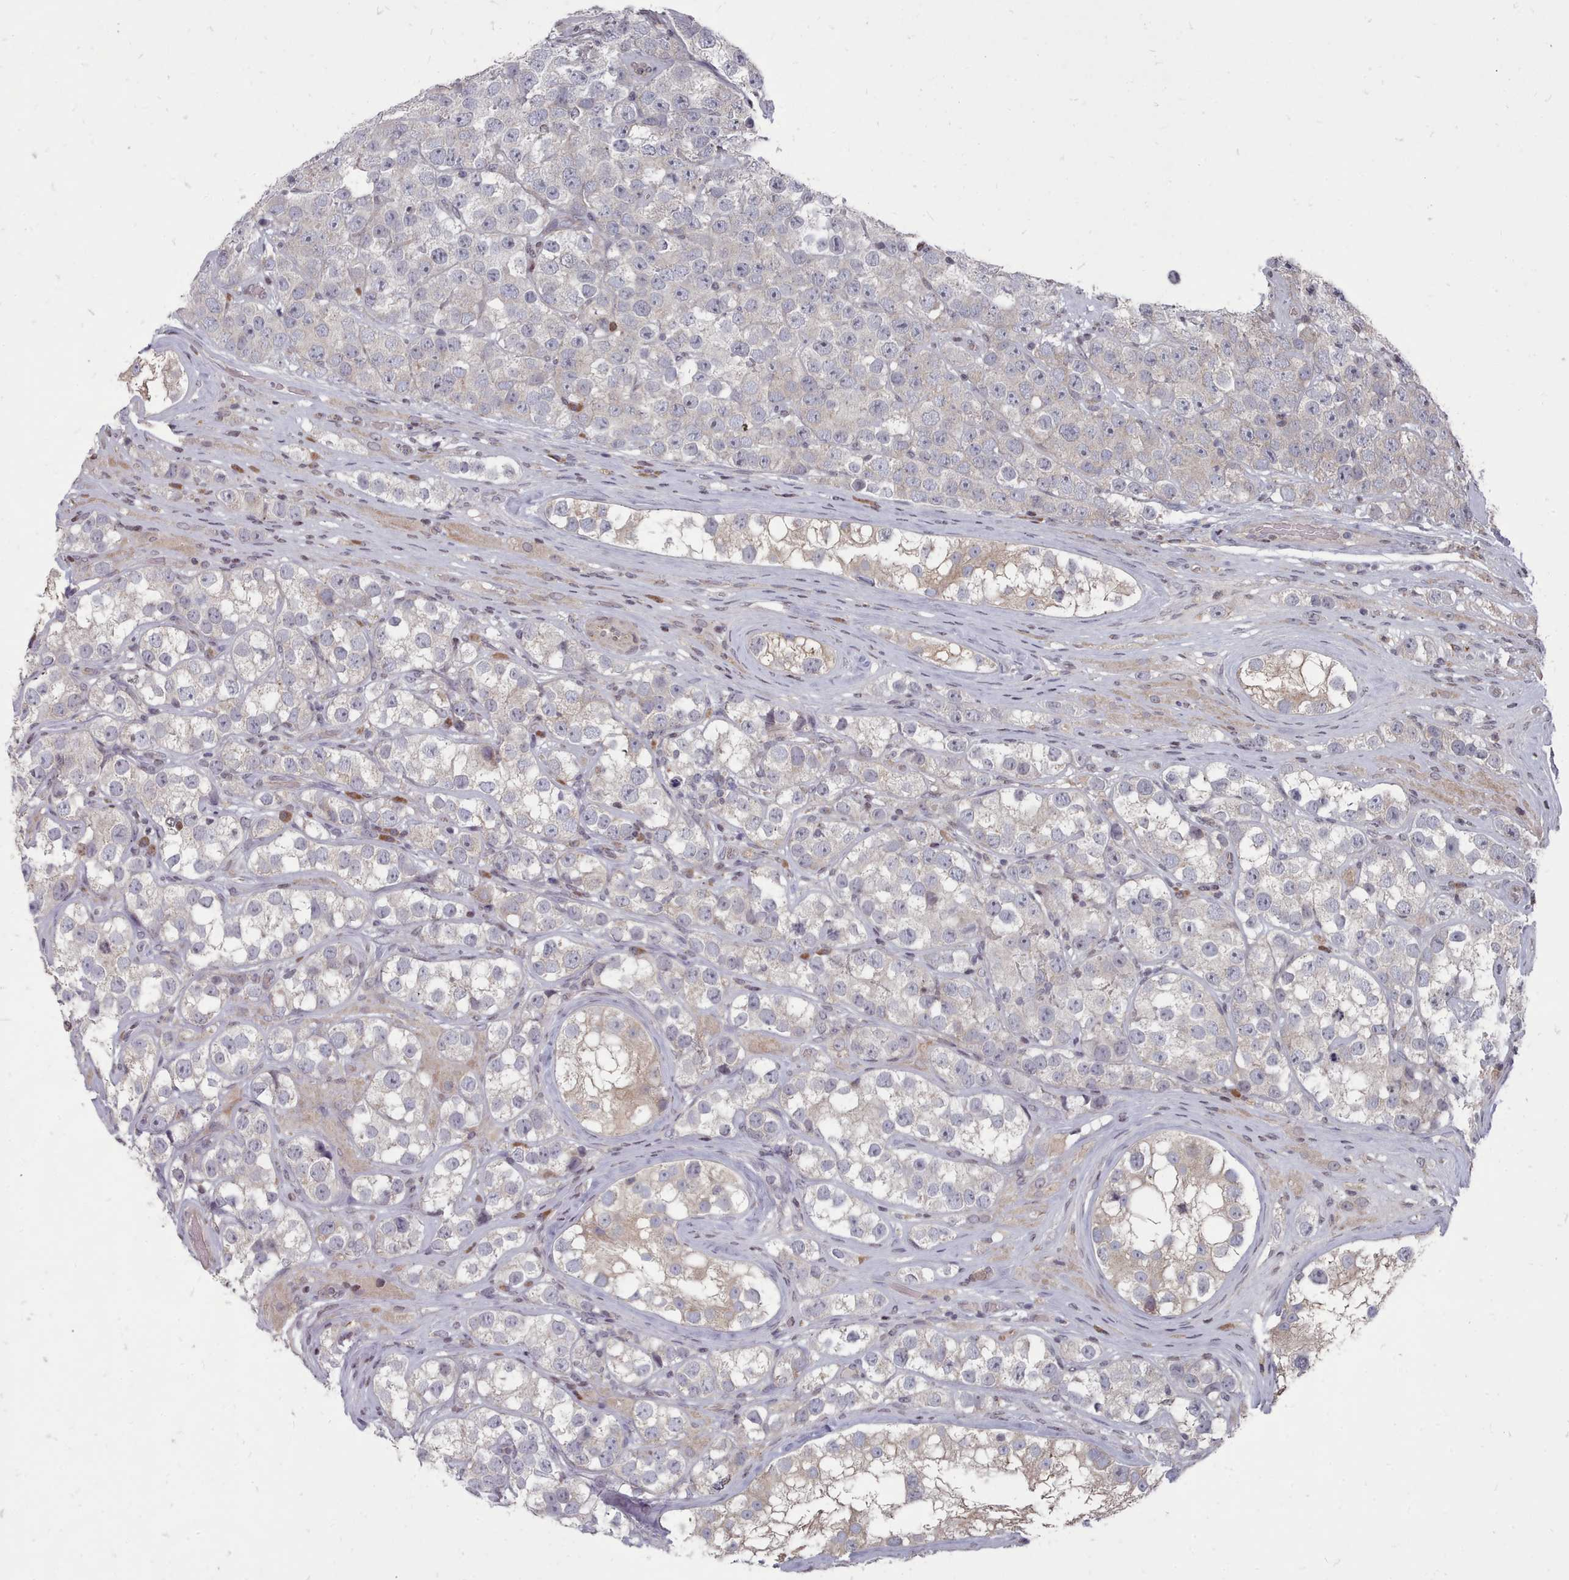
{"staining": {"intensity": "negative", "quantity": "none", "location": "none"}, "tissue": "testis cancer", "cell_type": "Tumor cells", "image_type": "cancer", "snomed": [{"axis": "morphology", "description": "Seminoma, NOS"}, {"axis": "topography", "description": "Testis"}], "caption": "DAB immunohistochemical staining of testis cancer (seminoma) demonstrates no significant staining in tumor cells.", "gene": "ACKR3", "patient": {"sex": "male", "age": 28}}